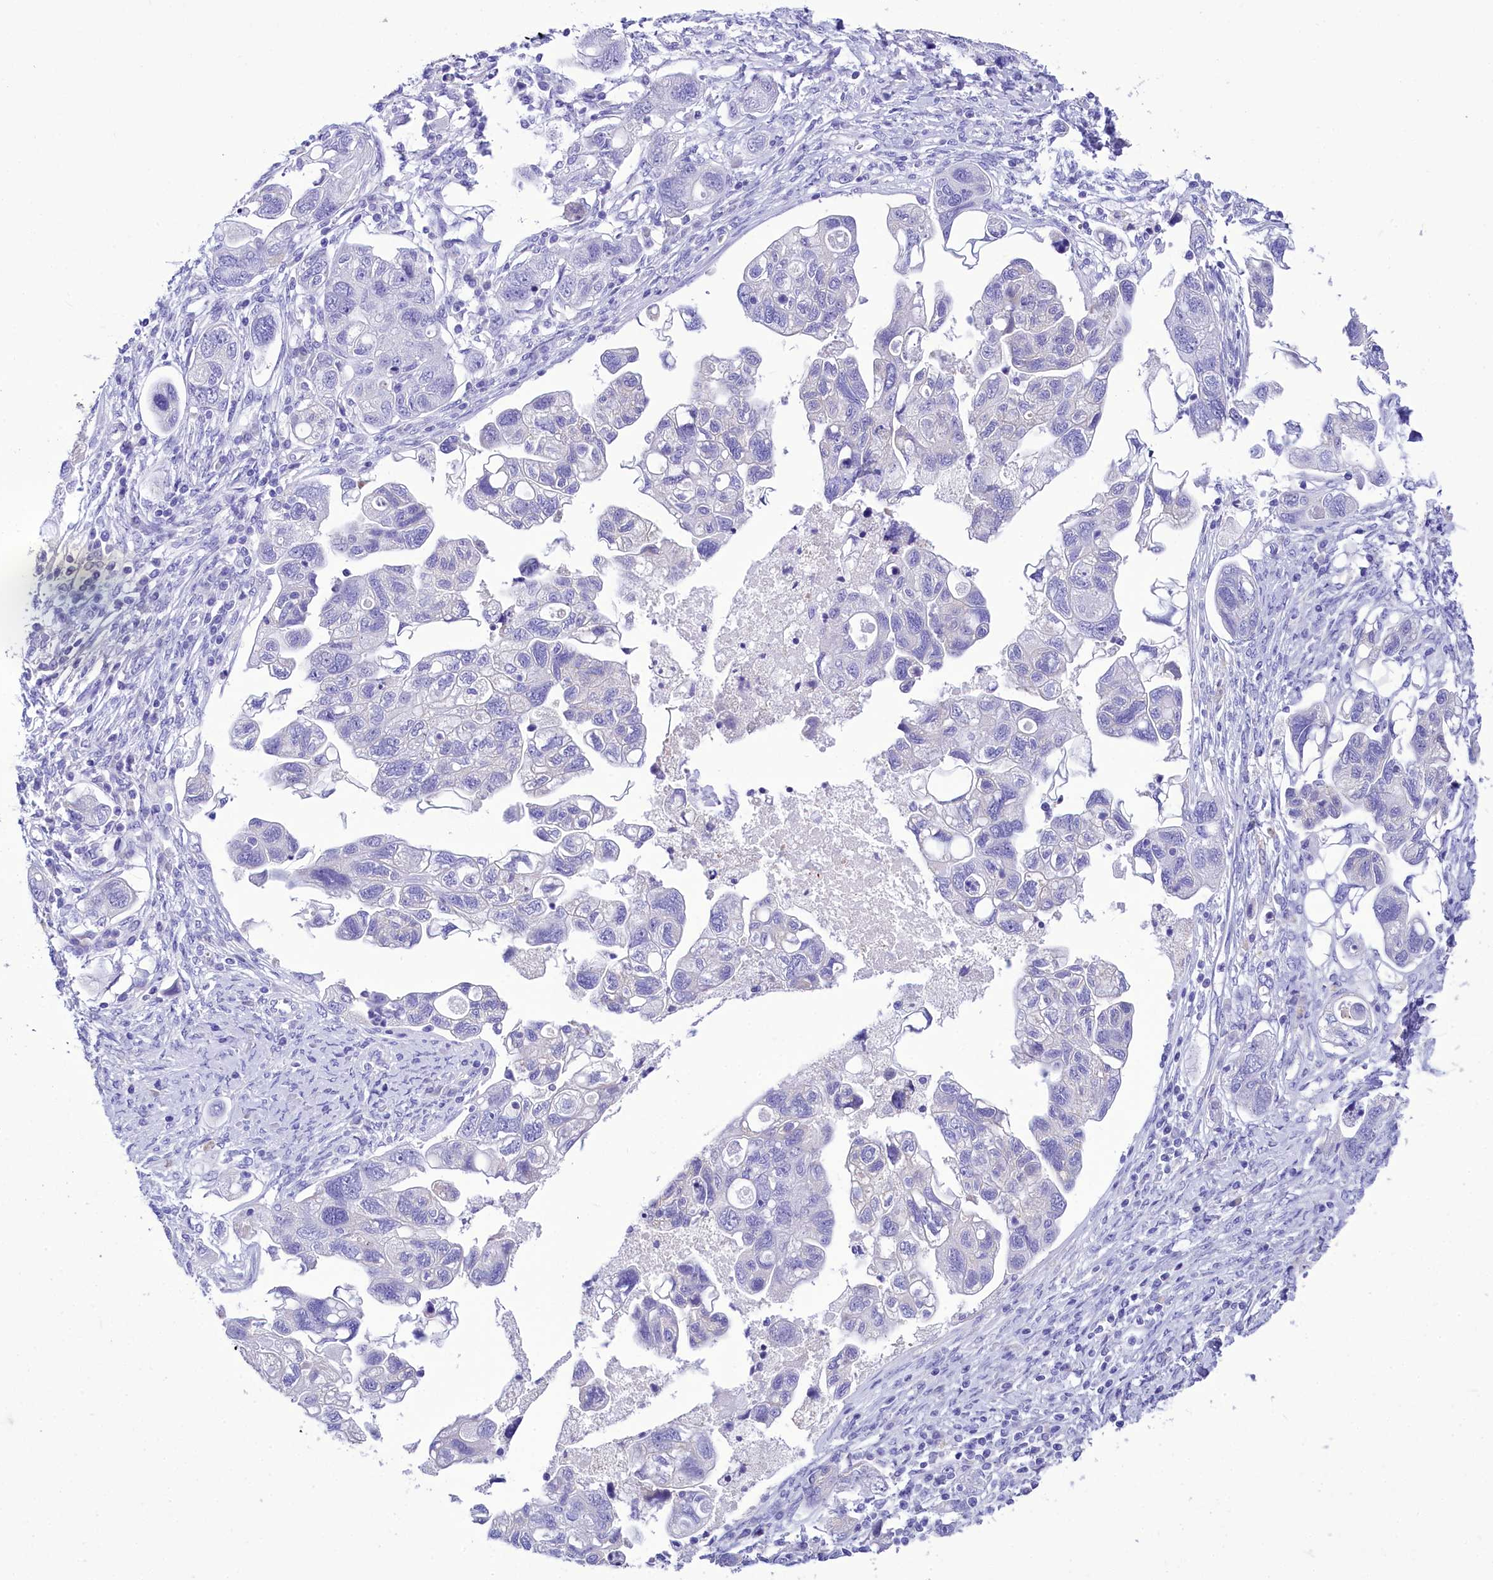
{"staining": {"intensity": "negative", "quantity": "none", "location": "none"}, "tissue": "ovarian cancer", "cell_type": "Tumor cells", "image_type": "cancer", "snomed": [{"axis": "morphology", "description": "Carcinoma, NOS"}, {"axis": "morphology", "description": "Cystadenocarcinoma, serous, NOS"}, {"axis": "topography", "description": "Ovary"}], "caption": "This photomicrograph is of carcinoma (ovarian) stained with IHC to label a protein in brown with the nuclei are counter-stained blue. There is no positivity in tumor cells.", "gene": "TTC36", "patient": {"sex": "female", "age": 69}}